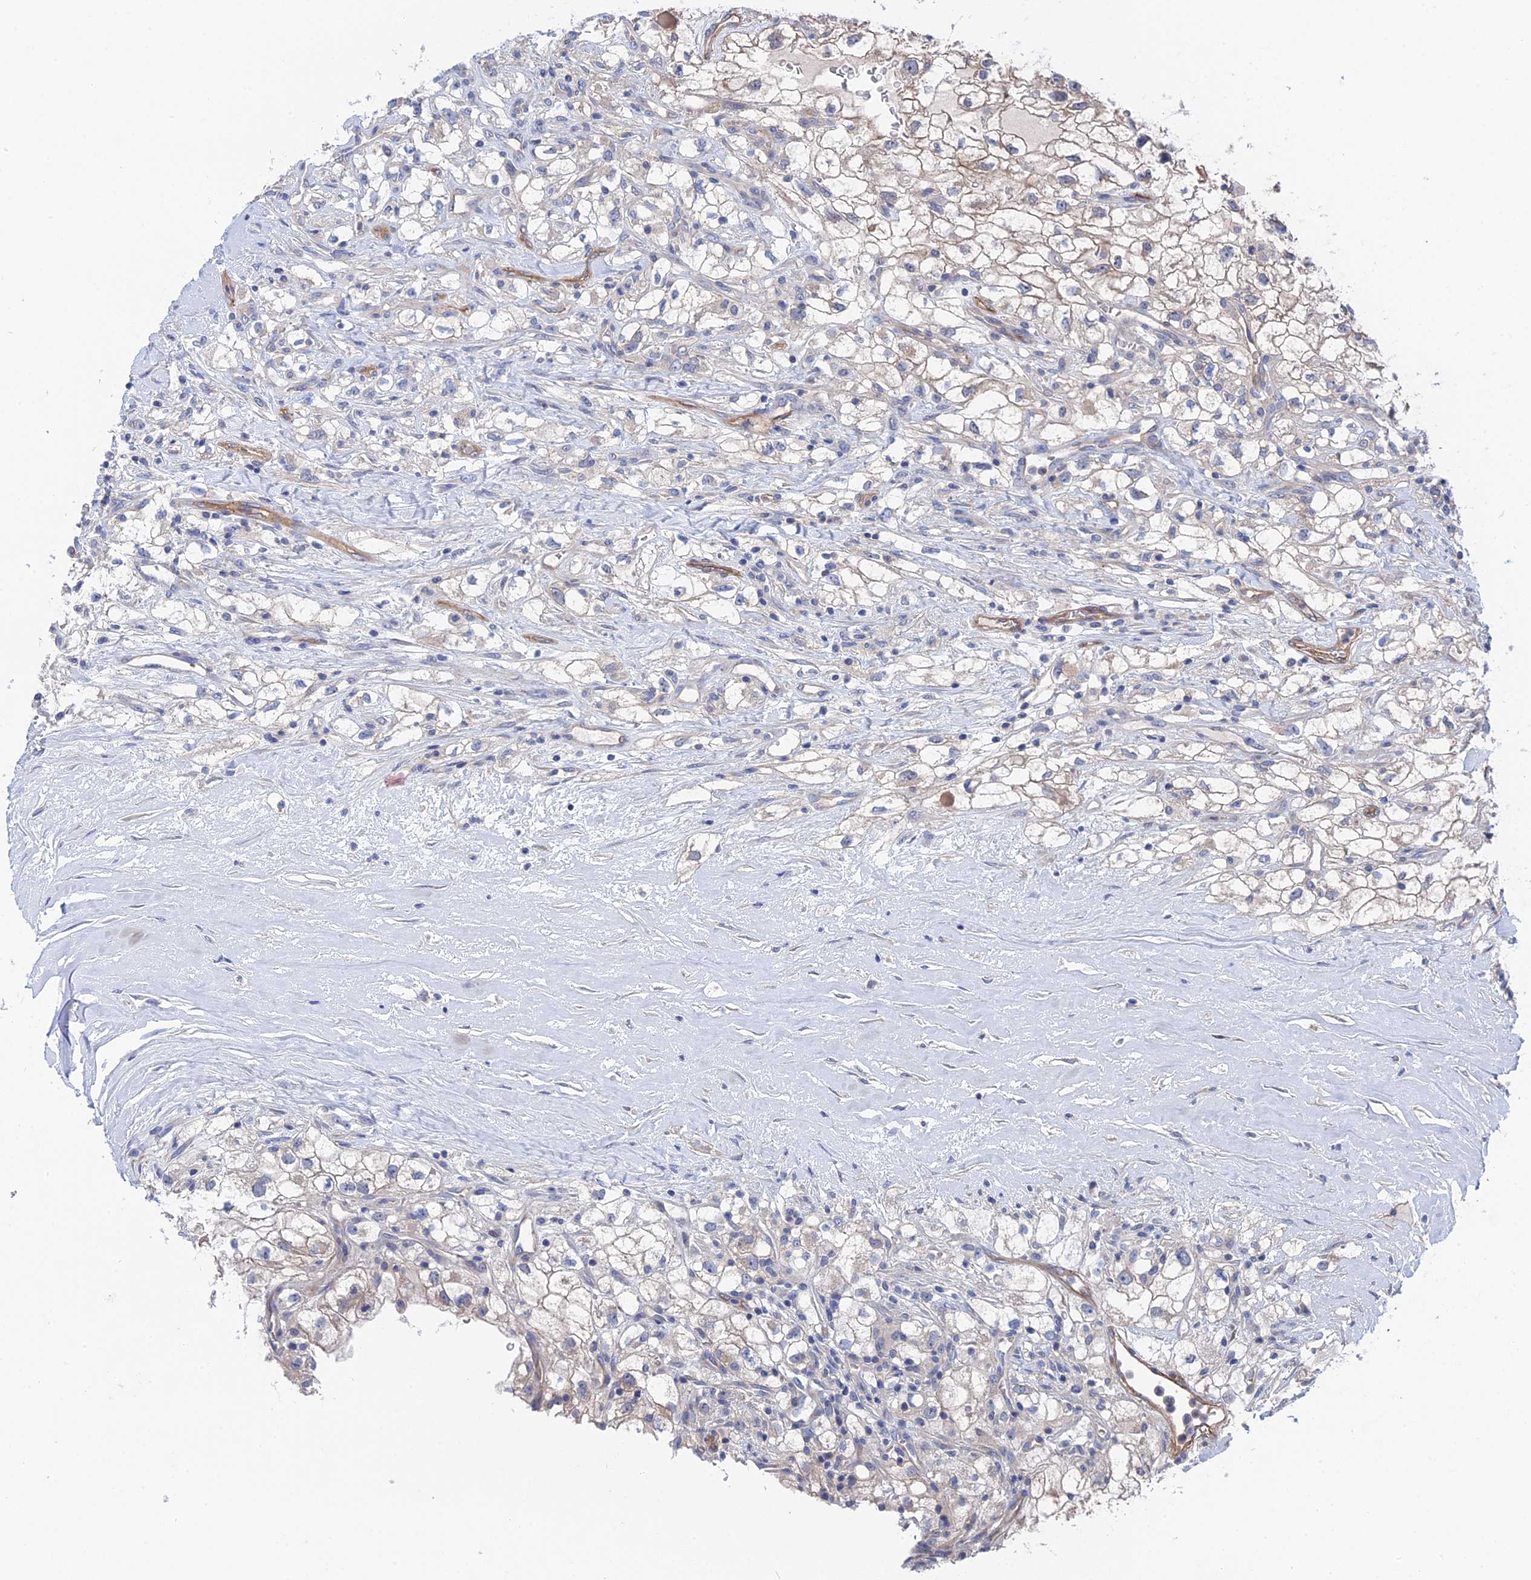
{"staining": {"intensity": "negative", "quantity": "none", "location": "none"}, "tissue": "renal cancer", "cell_type": "Tumor cells", "image_type": "cancer", "snomed": [{"axis": "morphology", "description": "Adenocarcinoma, NOS"}, {"axis": "topography", "description": "Kidney"}], "caption": "The micrograph reveals no significant positivity in tumor cells of adenocarcinoma (renal).", "gene": "MTHFSD", "patient": {"sex": "male", "age": 59}}